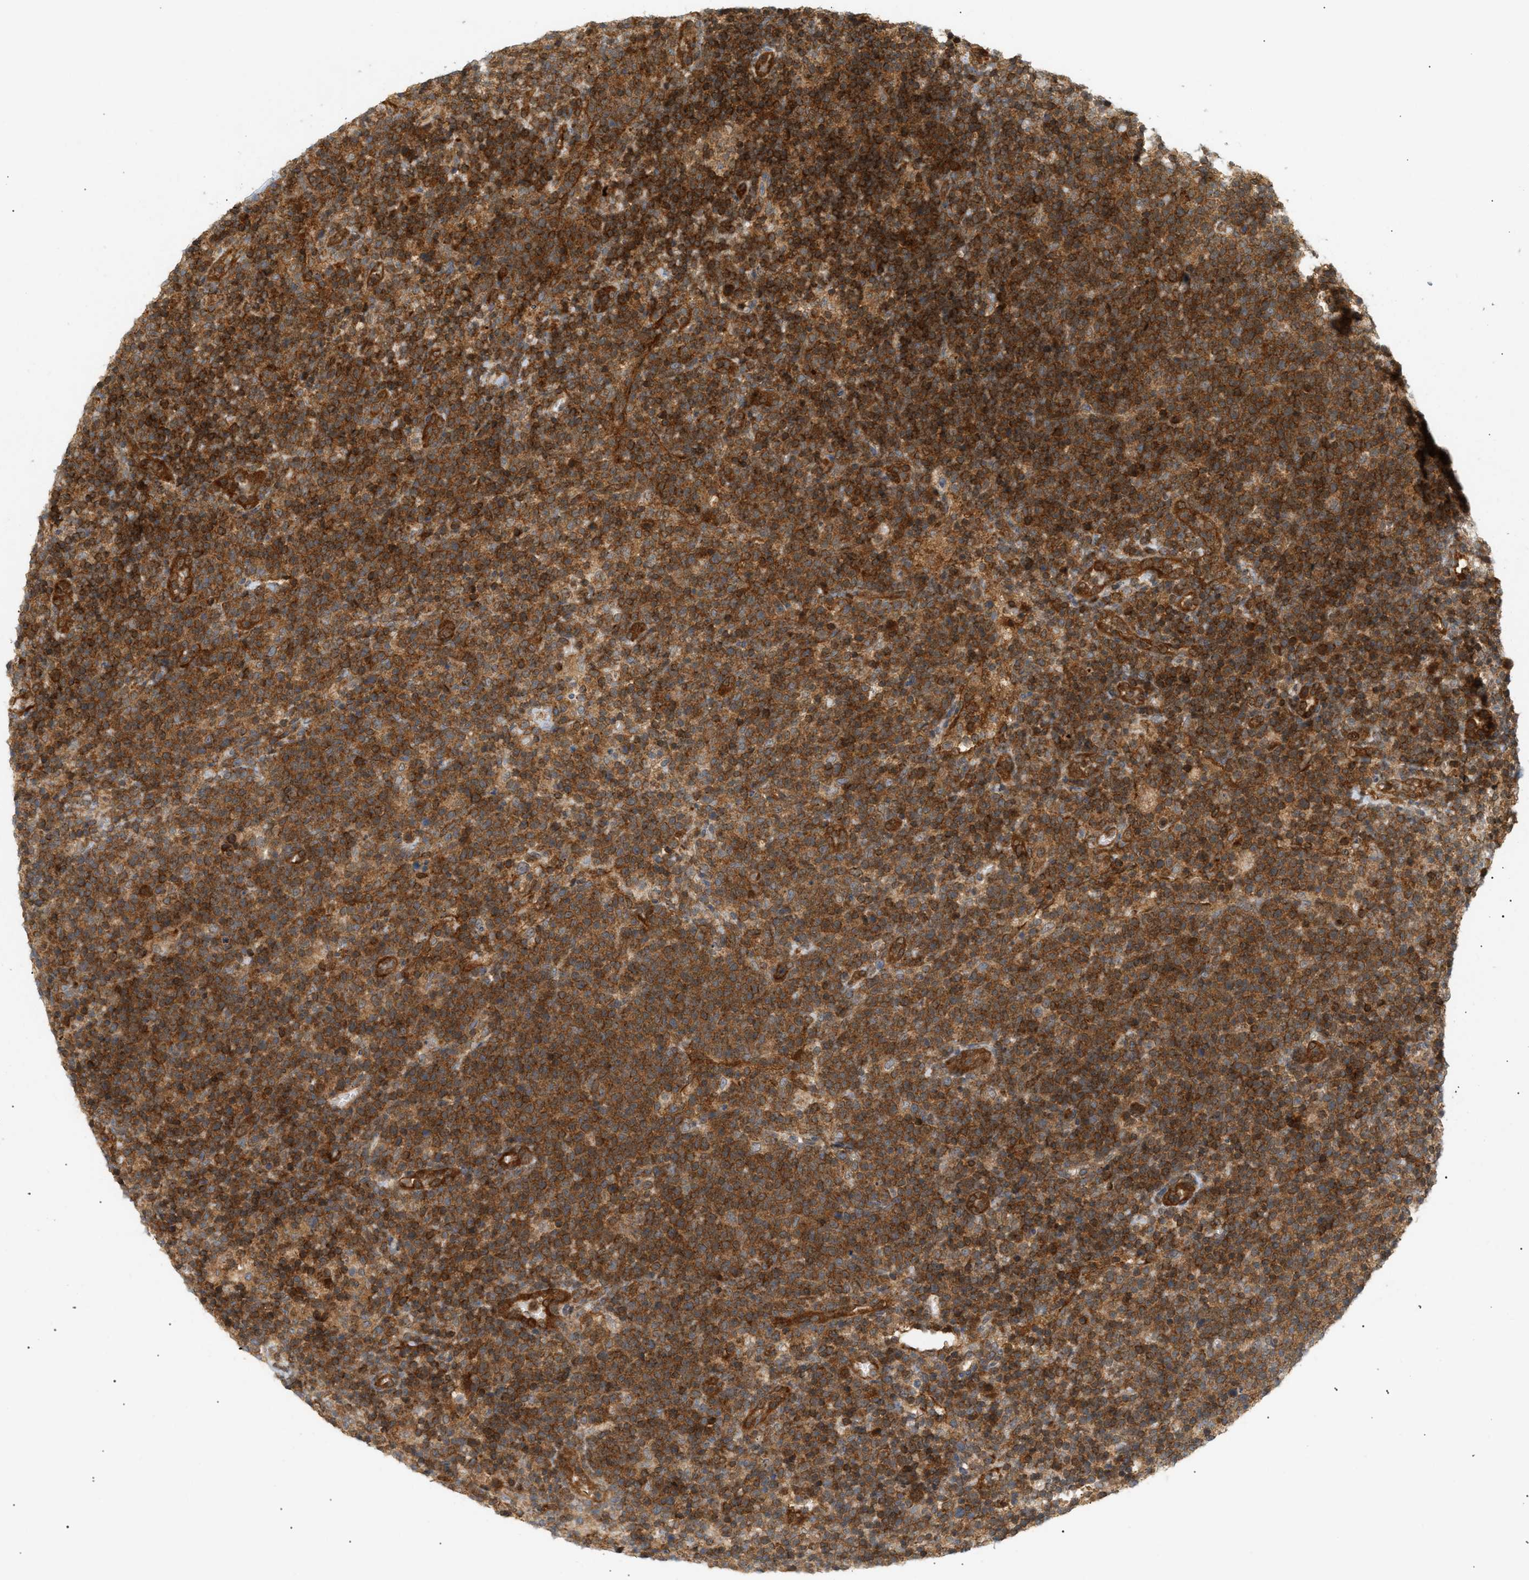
{"staining": {"intensity": "strong", "quantity": ">75%", "location": "cytoplasmic/membranous"}, "tissue": "lymphoma", "cell_type": "Tumor cells", "image_type": "cancer", "snomed": [{"axis": "morphology", "description": "Malignant lymphoma, non-Hodgkin's type, High grade"}, {"axis": "topography", "description": "Lymph node"}], "caption": "The image demonstrates immunohistochemical staining of lymphoma. There is strong cytoplasmic/membranous staining is appreciated in about >75% of tumor cells.", "gene": "SHC1", "patient": {"sex": "male", "age": 61}}